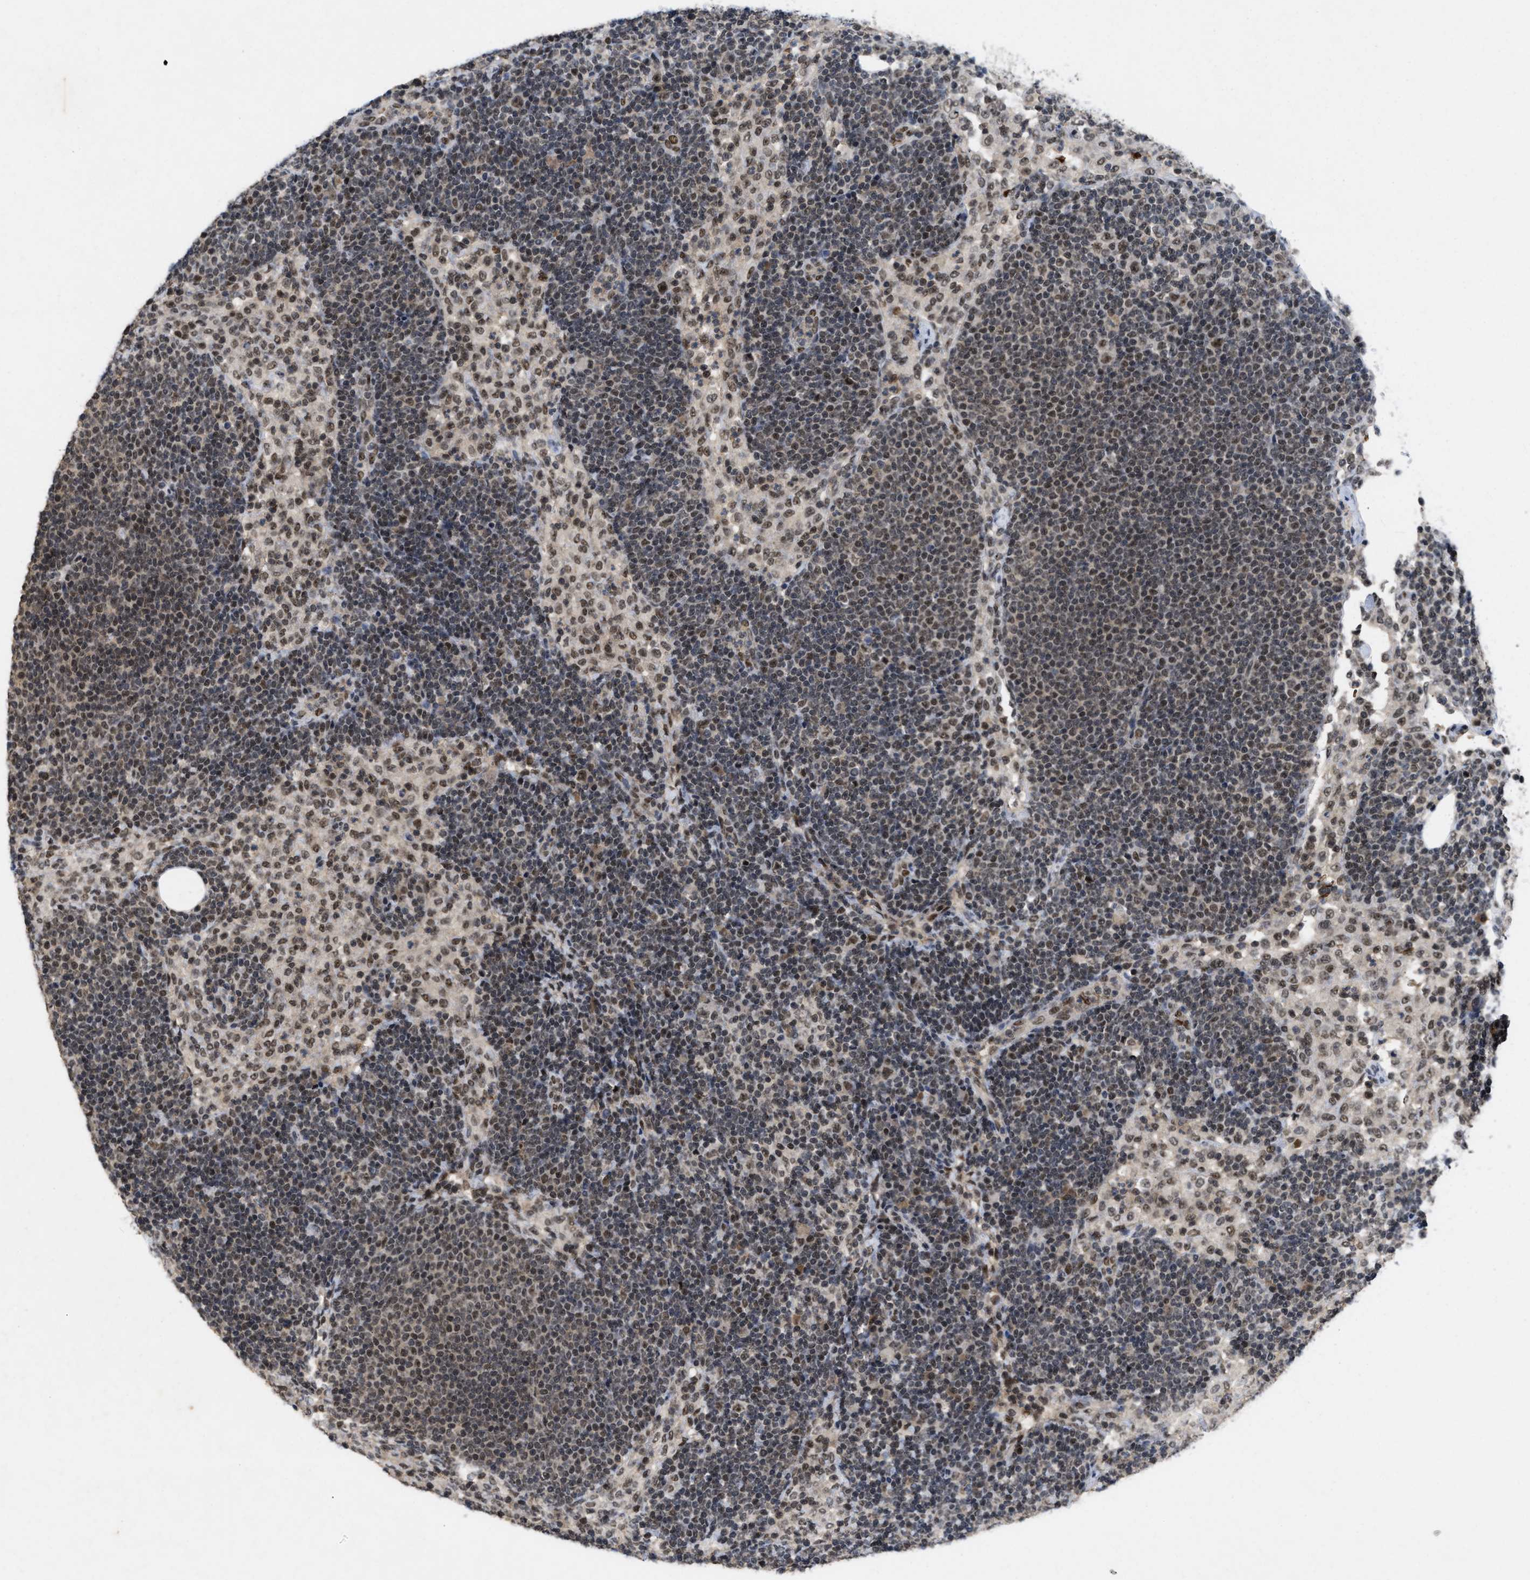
{"staining": {"intensity": "weak", "quantity": ">75%", "location": "nuclear"}, "tissue": "lymph node", "cell_type": "Germinal center cells", "image_type": "normal", "snomed": [{"axis": "morphology", "description": "Normal tissue, NOS"}, {"axis": "morphology", "description": "Carcinoid, malignant, NOS"}, {"axis": "topography", "description": "Lymph node"}], "caption": "DAB immunohistochemical staining of unremarkable lymph node reveals weak nuclear protein positivity in about >75% of germinal center cells.", "gene": "ZNF346", "patient": {"sex": "male", "age": 47}}